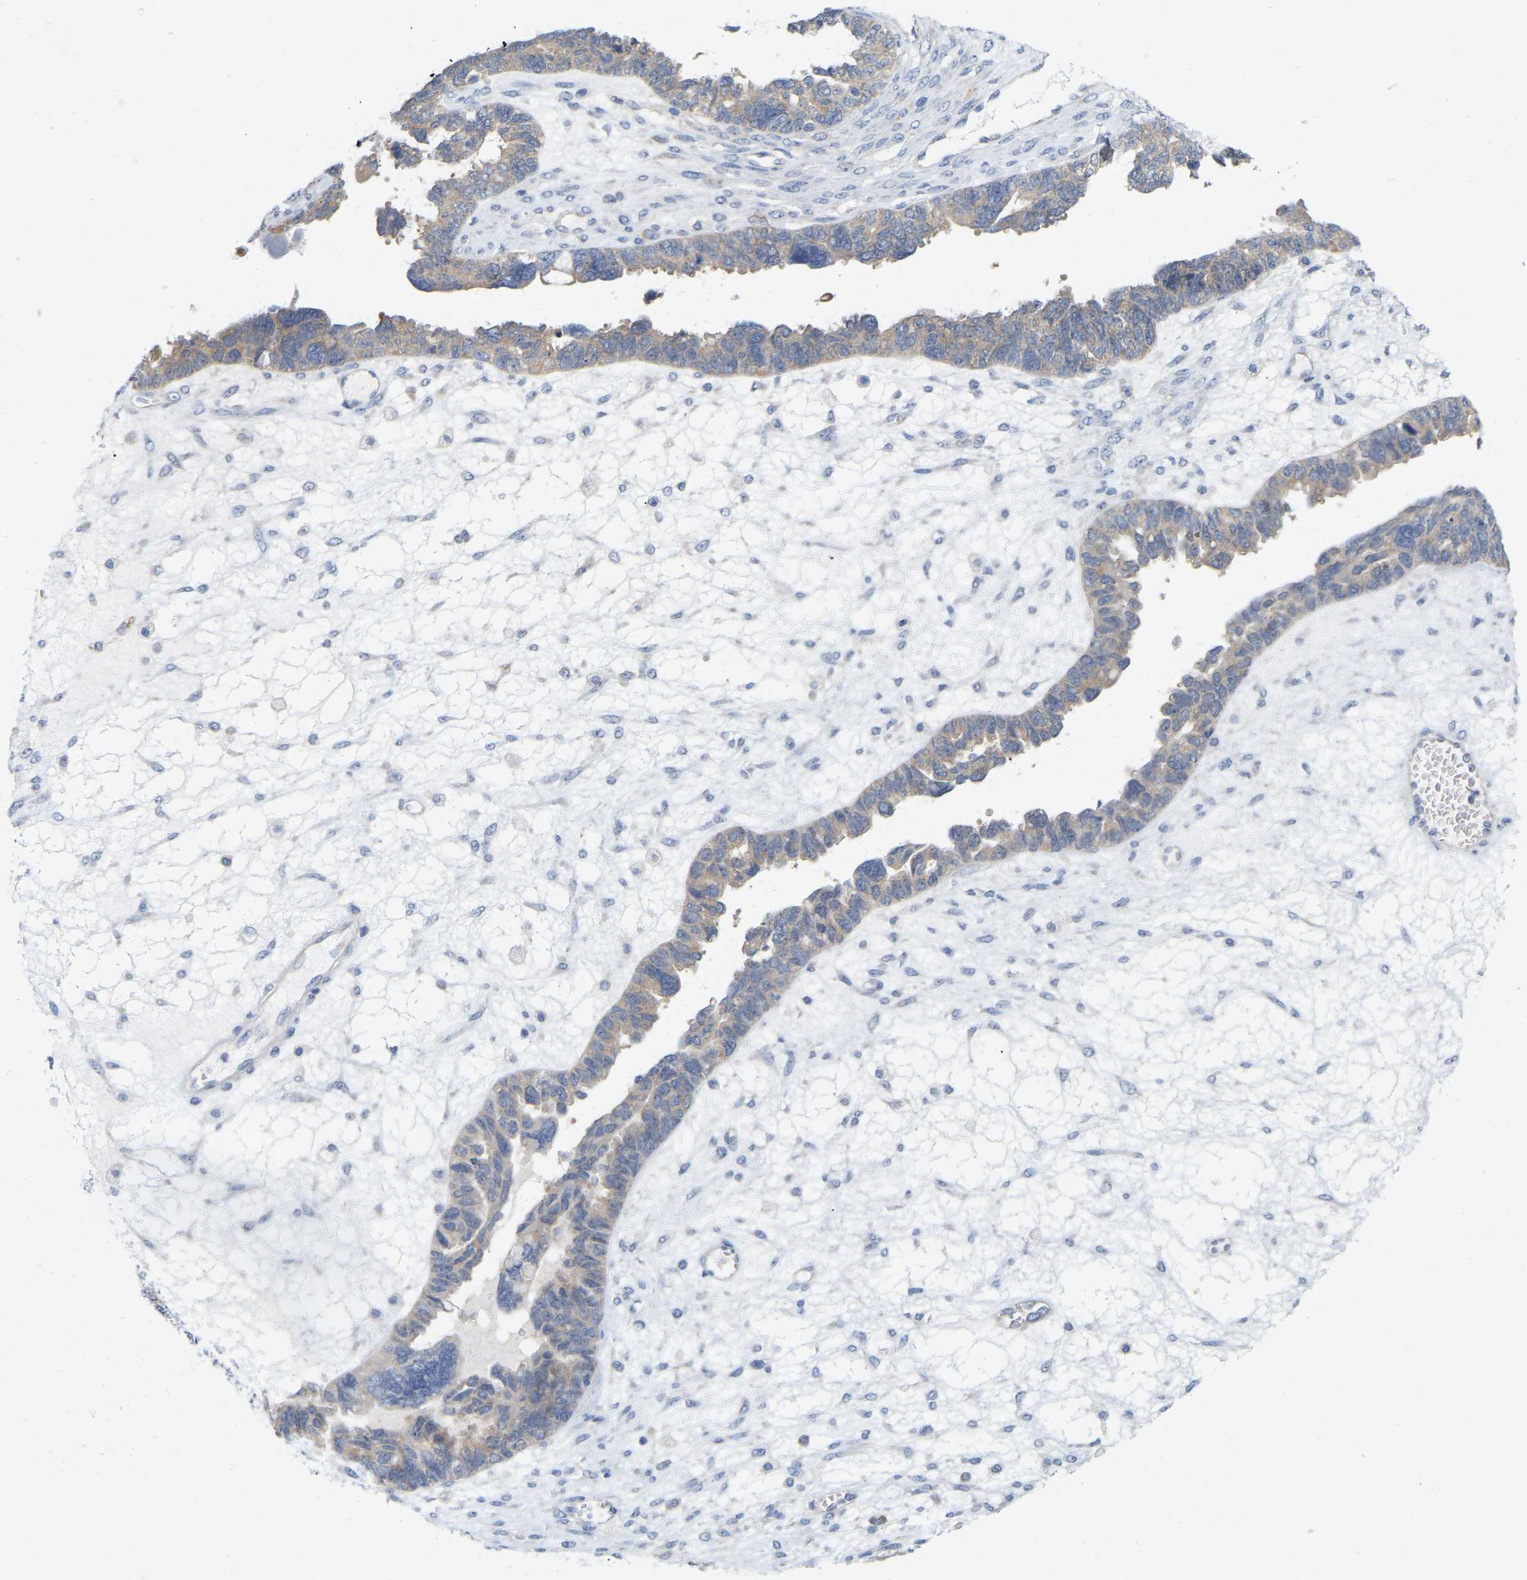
{"staining": {"intensity": "weak", "quantity": ">75%", "location": "cytoplasmic/membranous"}, "tissue": "ovarian cancer", "cell_type": "Tumor cells", "image_type": "cancer", "snomed": [{"axis": "morphology", "description": "Cystadenocarcinoma, serous, NOS"}, {"axis": "topography", "description": "Ovary"}], "caption": "Brown immunohistochemical staining in human ovarian cancer shows weak cytoplasmic/membranous staining in about >75% of tumor cells.", "gene": "WIPI2", "patient": {"sex": "female", "age": 79}}